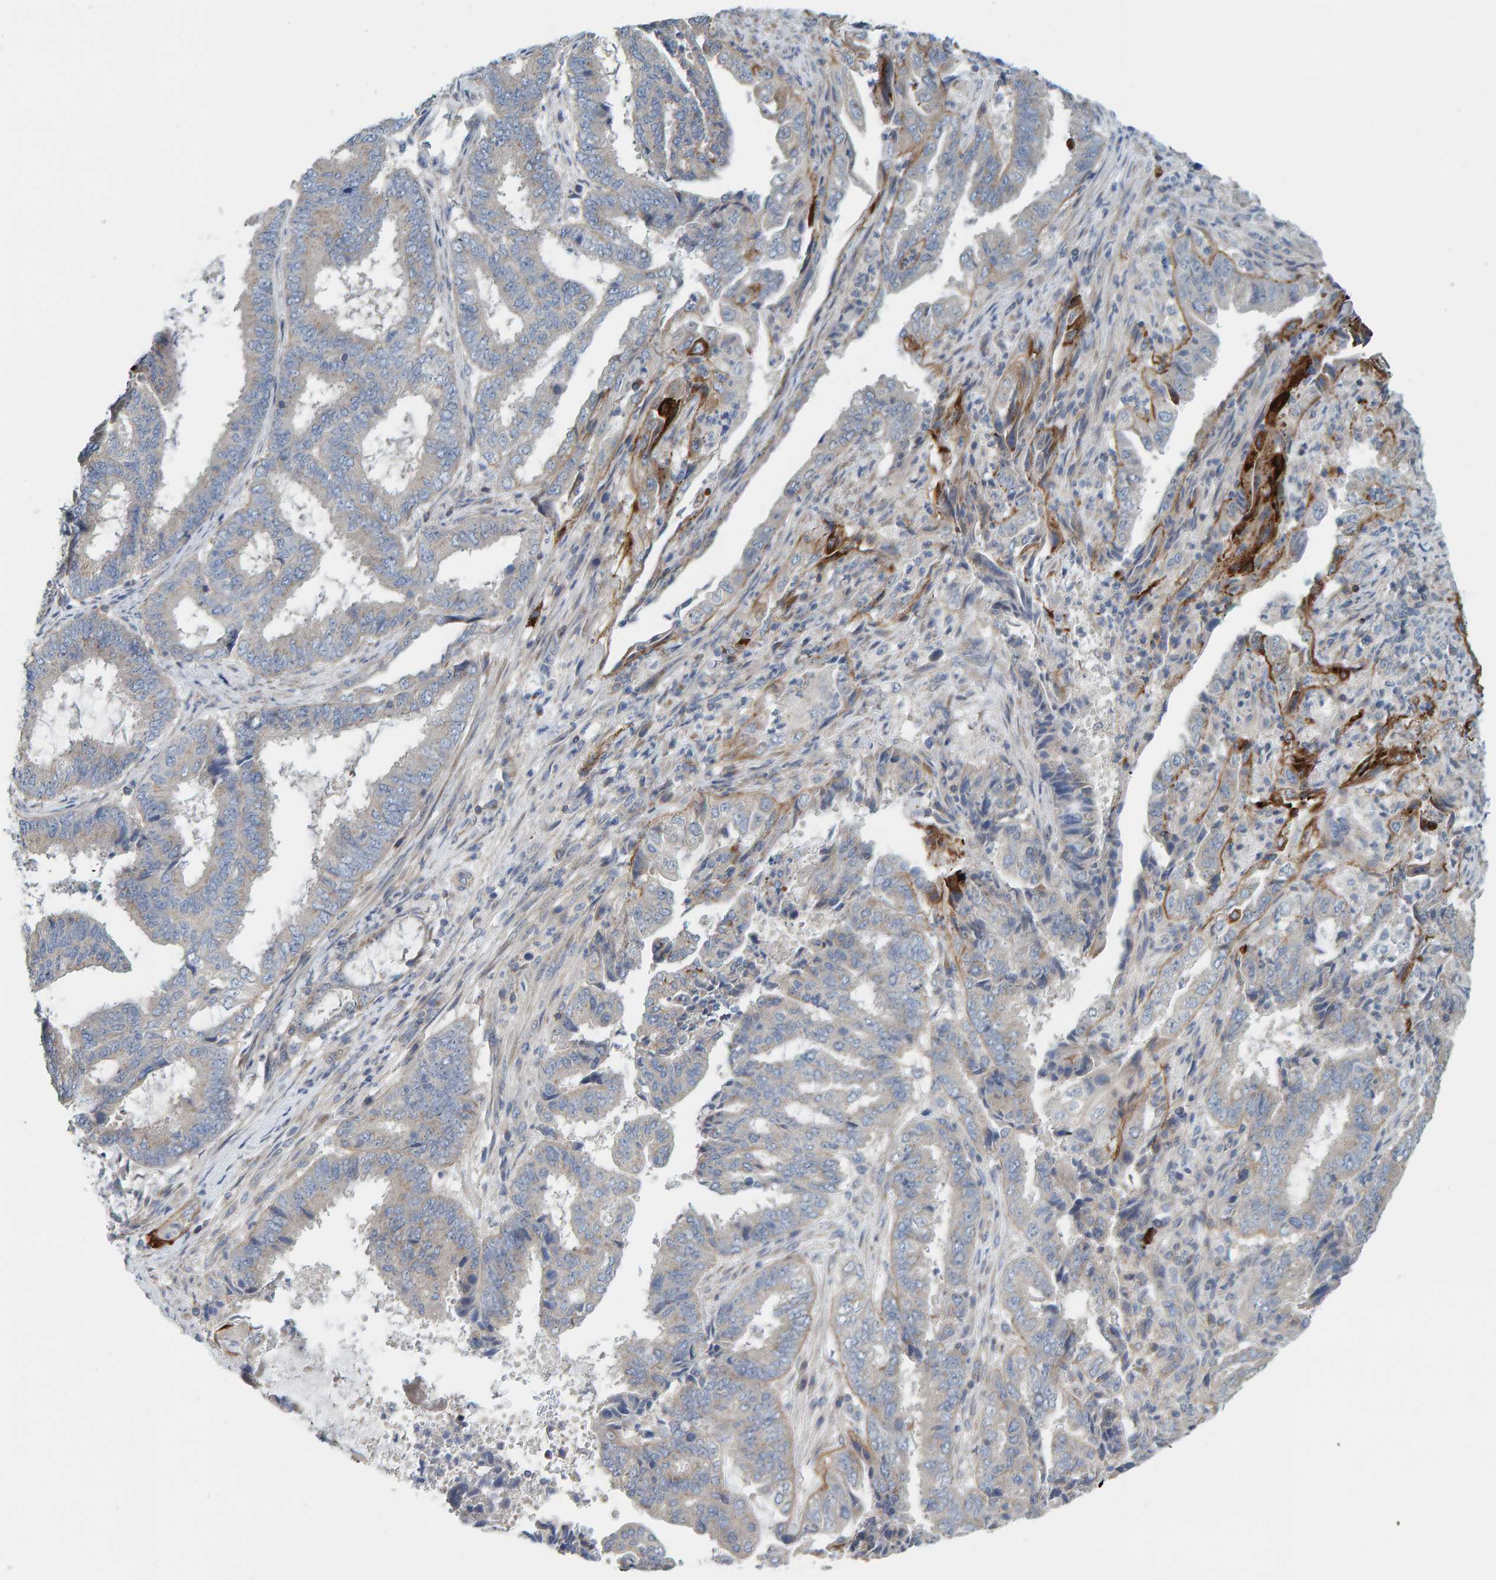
{"staining": {"intensity": "moderate", "quantity": "<25%", "location": "cytoplasmic/membranous"}, "tissue": "endometrial cancer", "cell_type": "Tumor cells", "image_type": "cancer", "snomed": [{"axis": "morphology", "description": "Adenocarcinoma, NOS"}, {"axis": "topography", "description": "Endometrium"}], "caption": "Adenocarcinoma (endometrial) tissue displays moderate cytoplasmic/membranous expression in approximately <25% of tumor cells, visualized by immunohistochemistry.", "gene": "CCM2", "patient": {"sex": "female", "age": 51}}